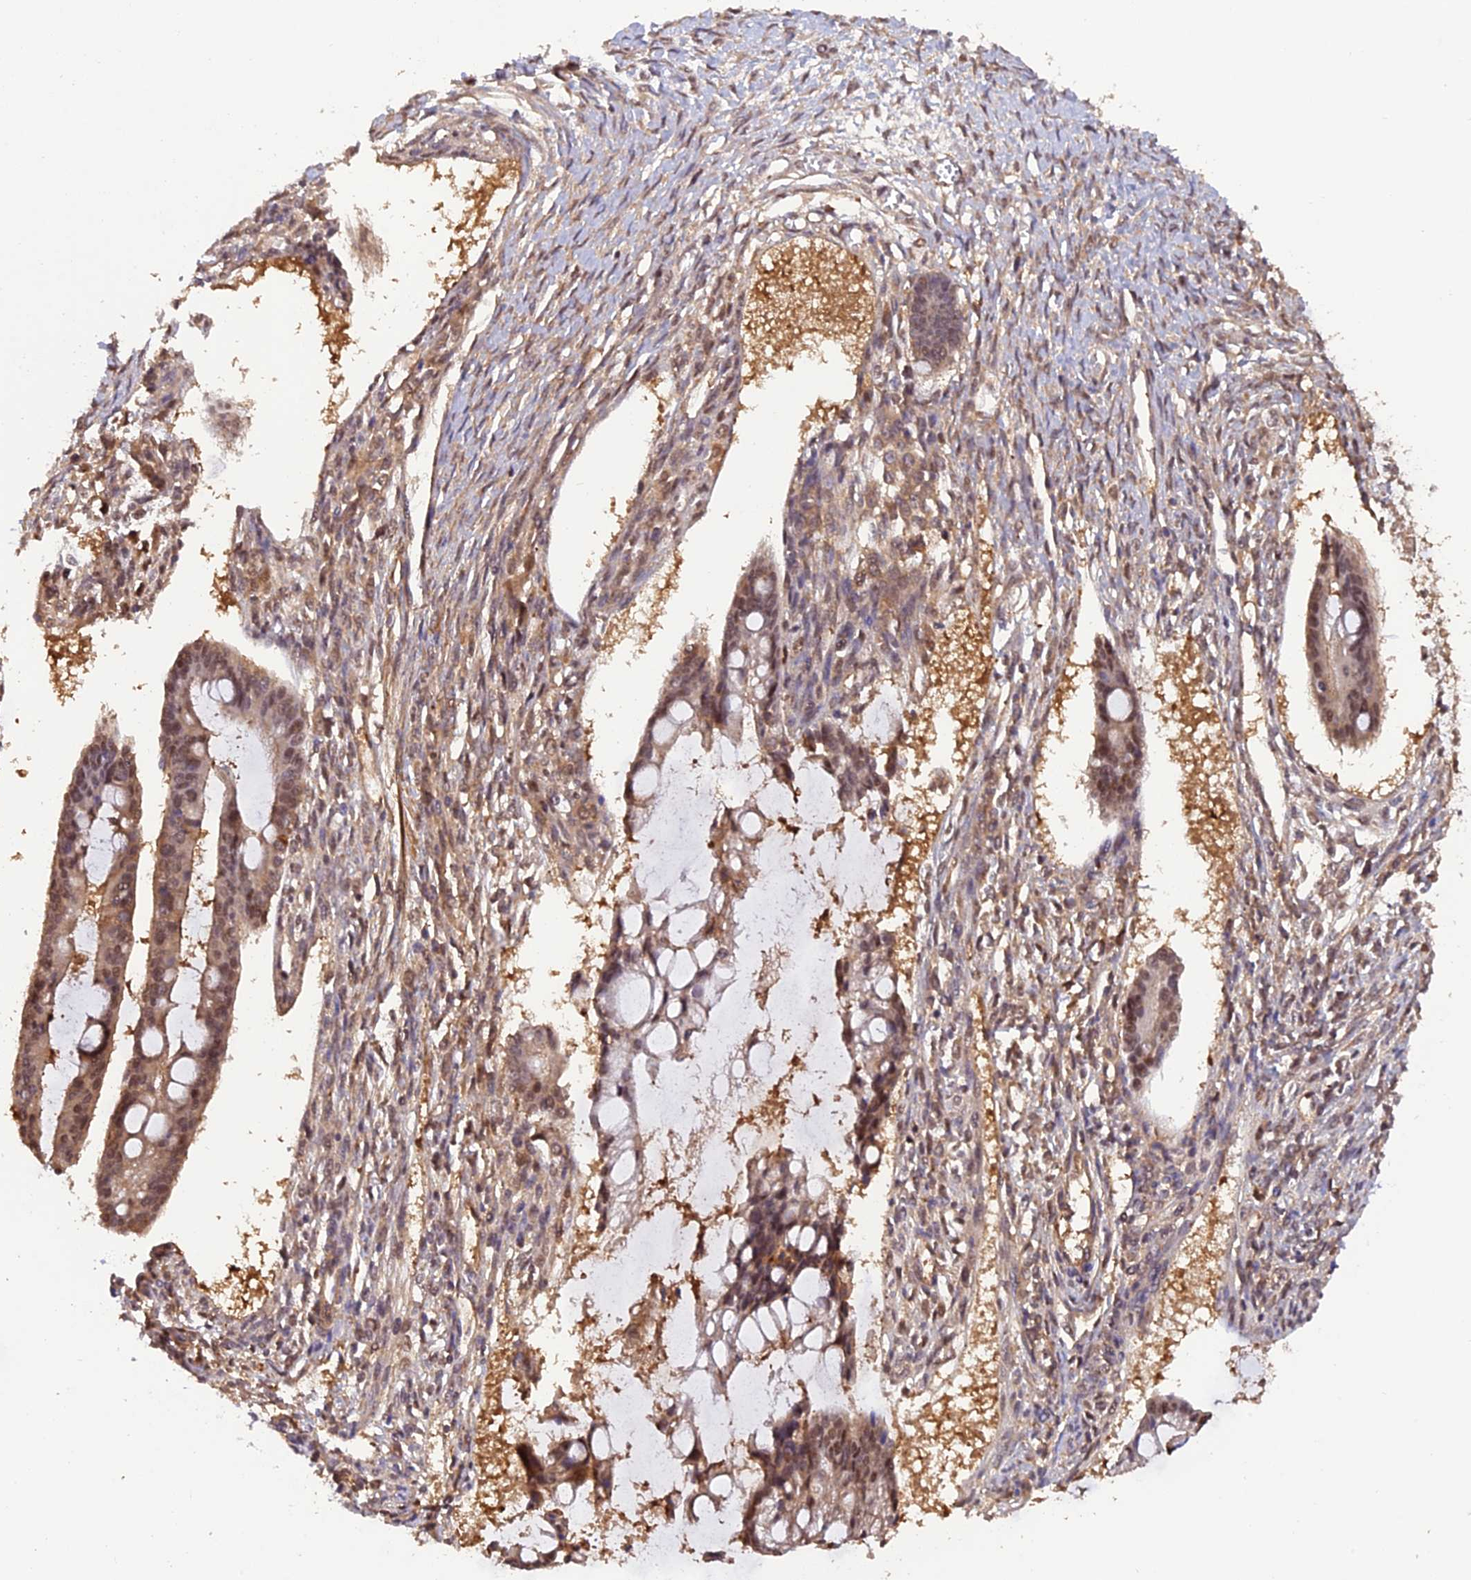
{"staining": {"intensity": "moderate", "quantity": ">75%", "location": "cytoplasmic/membranous,nuclear"}, "tissue": "ovarian cancer", "cell_type": "Tumor cells", "image_type": "cancer", "snomed": [{"axis": "morphology", "description": "Cystadenocarcinoma, mucinous, NOS"}, {"axis": "topography", "description": "Ovary"}], "caption": "The photomicrograph displays a brown stain indicating the presence of a protein in the cytoplasmic/membranous and nuclear of tumor cells in ovarian cancer (mucinous cystadenocarcinoma). Immunohistochemistry stains the protein of interest in brown and the nuclei are stained blue.", "gene": "PSMB3", "patient": {"sex": "female", "age": 73}}